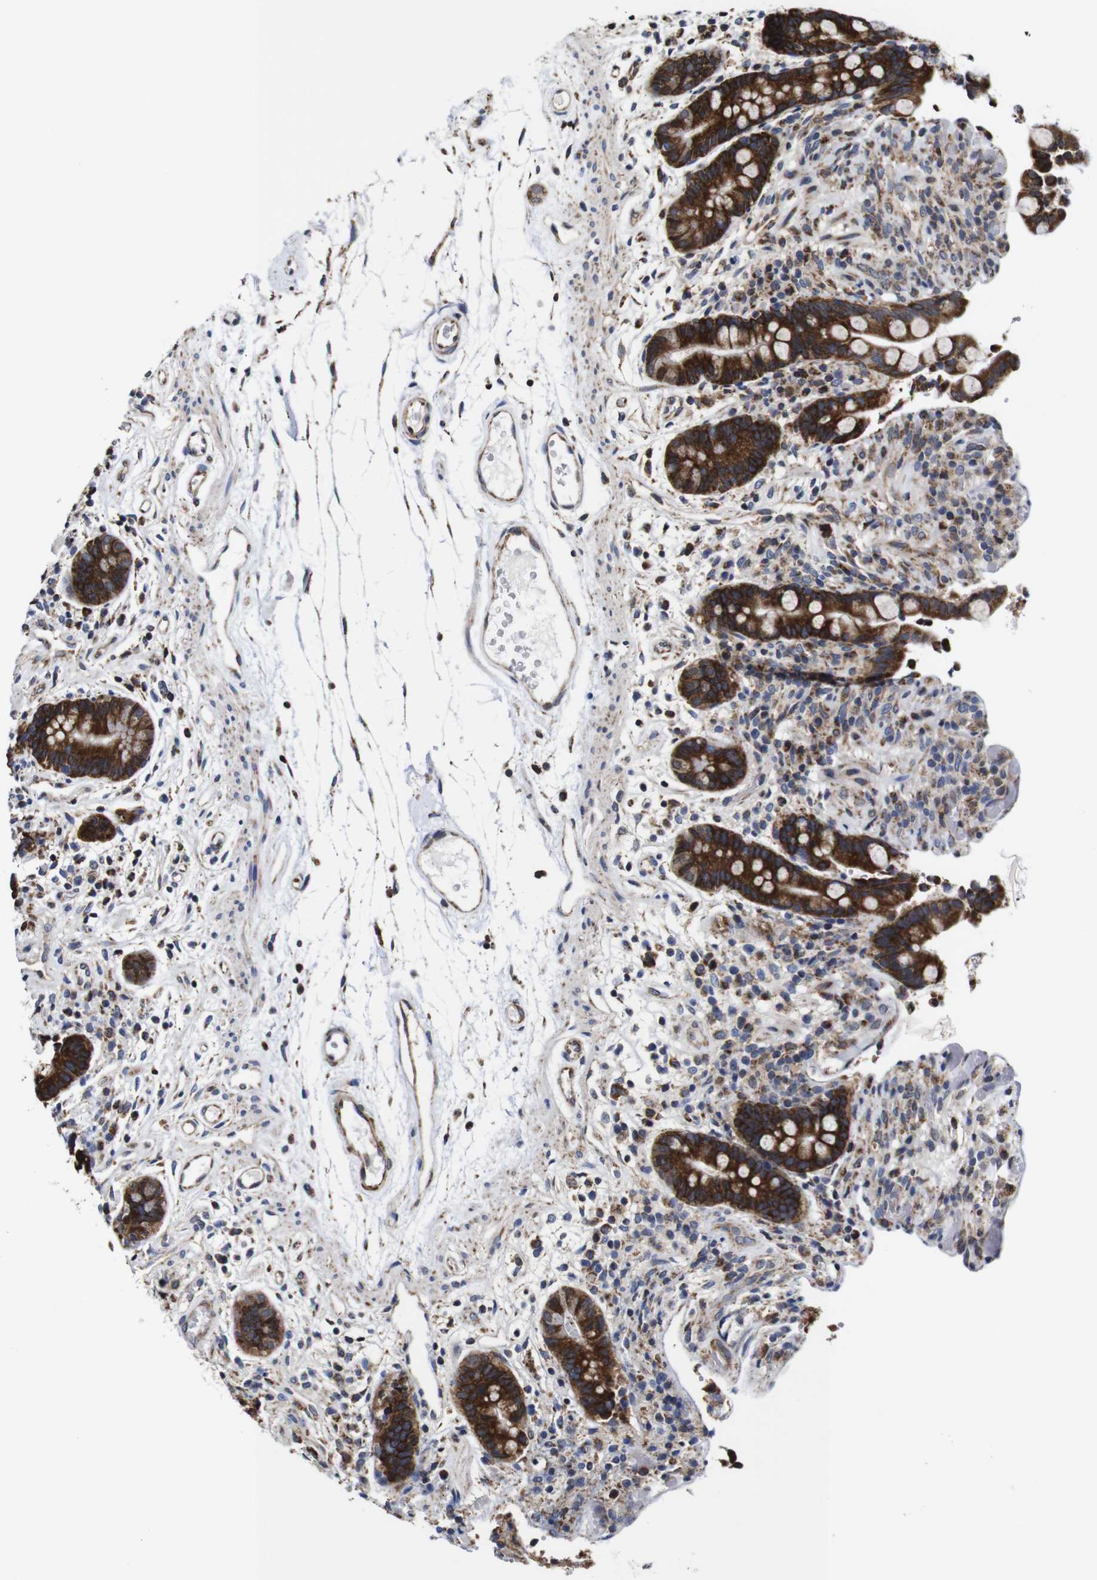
{"staining": {"intensity": "moderate", "quantity": "25%-75%", "location": "cytoplasmic/membranous"}, "tissue": "colon", "cell_type": "Endothelial cells", "image_type": "normal", "snomed": [{"axis": "morphology", "description": "Normal tissue, NOS"}, {"axis": "topography", "description": "Colon"}], "caption": "The photomicrograph displays staining of benign colon, revealing moderate cytoplasmic/membranous protein expression (brown color) within endothelial cells.", "gene": "C17orf80", "patient": {"sex": "male", "age": 73}}